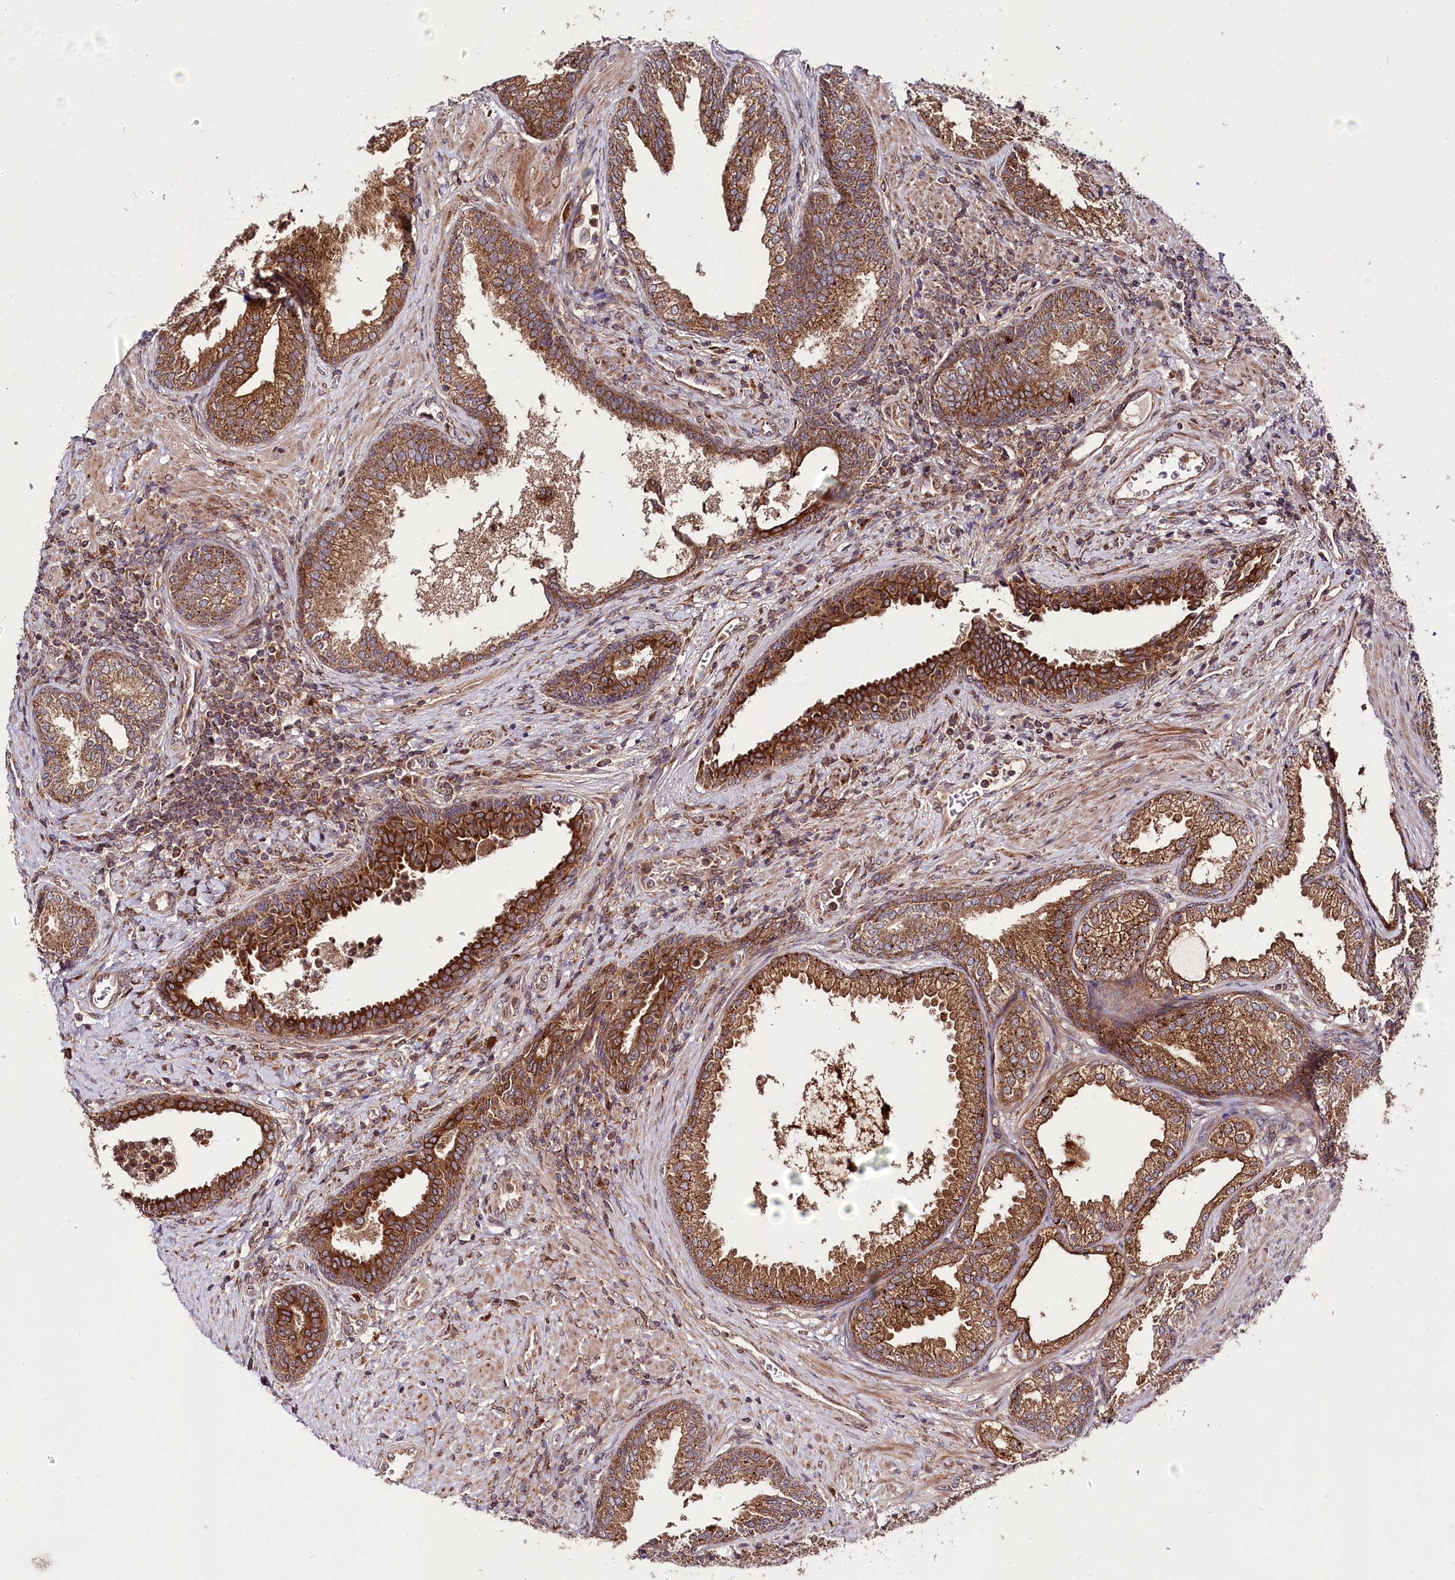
{"staining": {"intensity": "strong", "quantity": ">75%", "location": "cytoplasmic/membranous"}, "tissue": "prostate", "cell_type": "Glandular cells", "image_type": "normal", "snomed": [{"axis": "morphology", "description": "Normal tissue, NOS"}, {"axis": "topography", "description": "Prostate"}], "caption": "Human prostate stained for a protein (brown) reveals strong cytoplasmic/membranous positive expression in approximately >75% of glandular cells.", "gene": "RAB7A", "patient": {"sex": "male", "age": 76}}